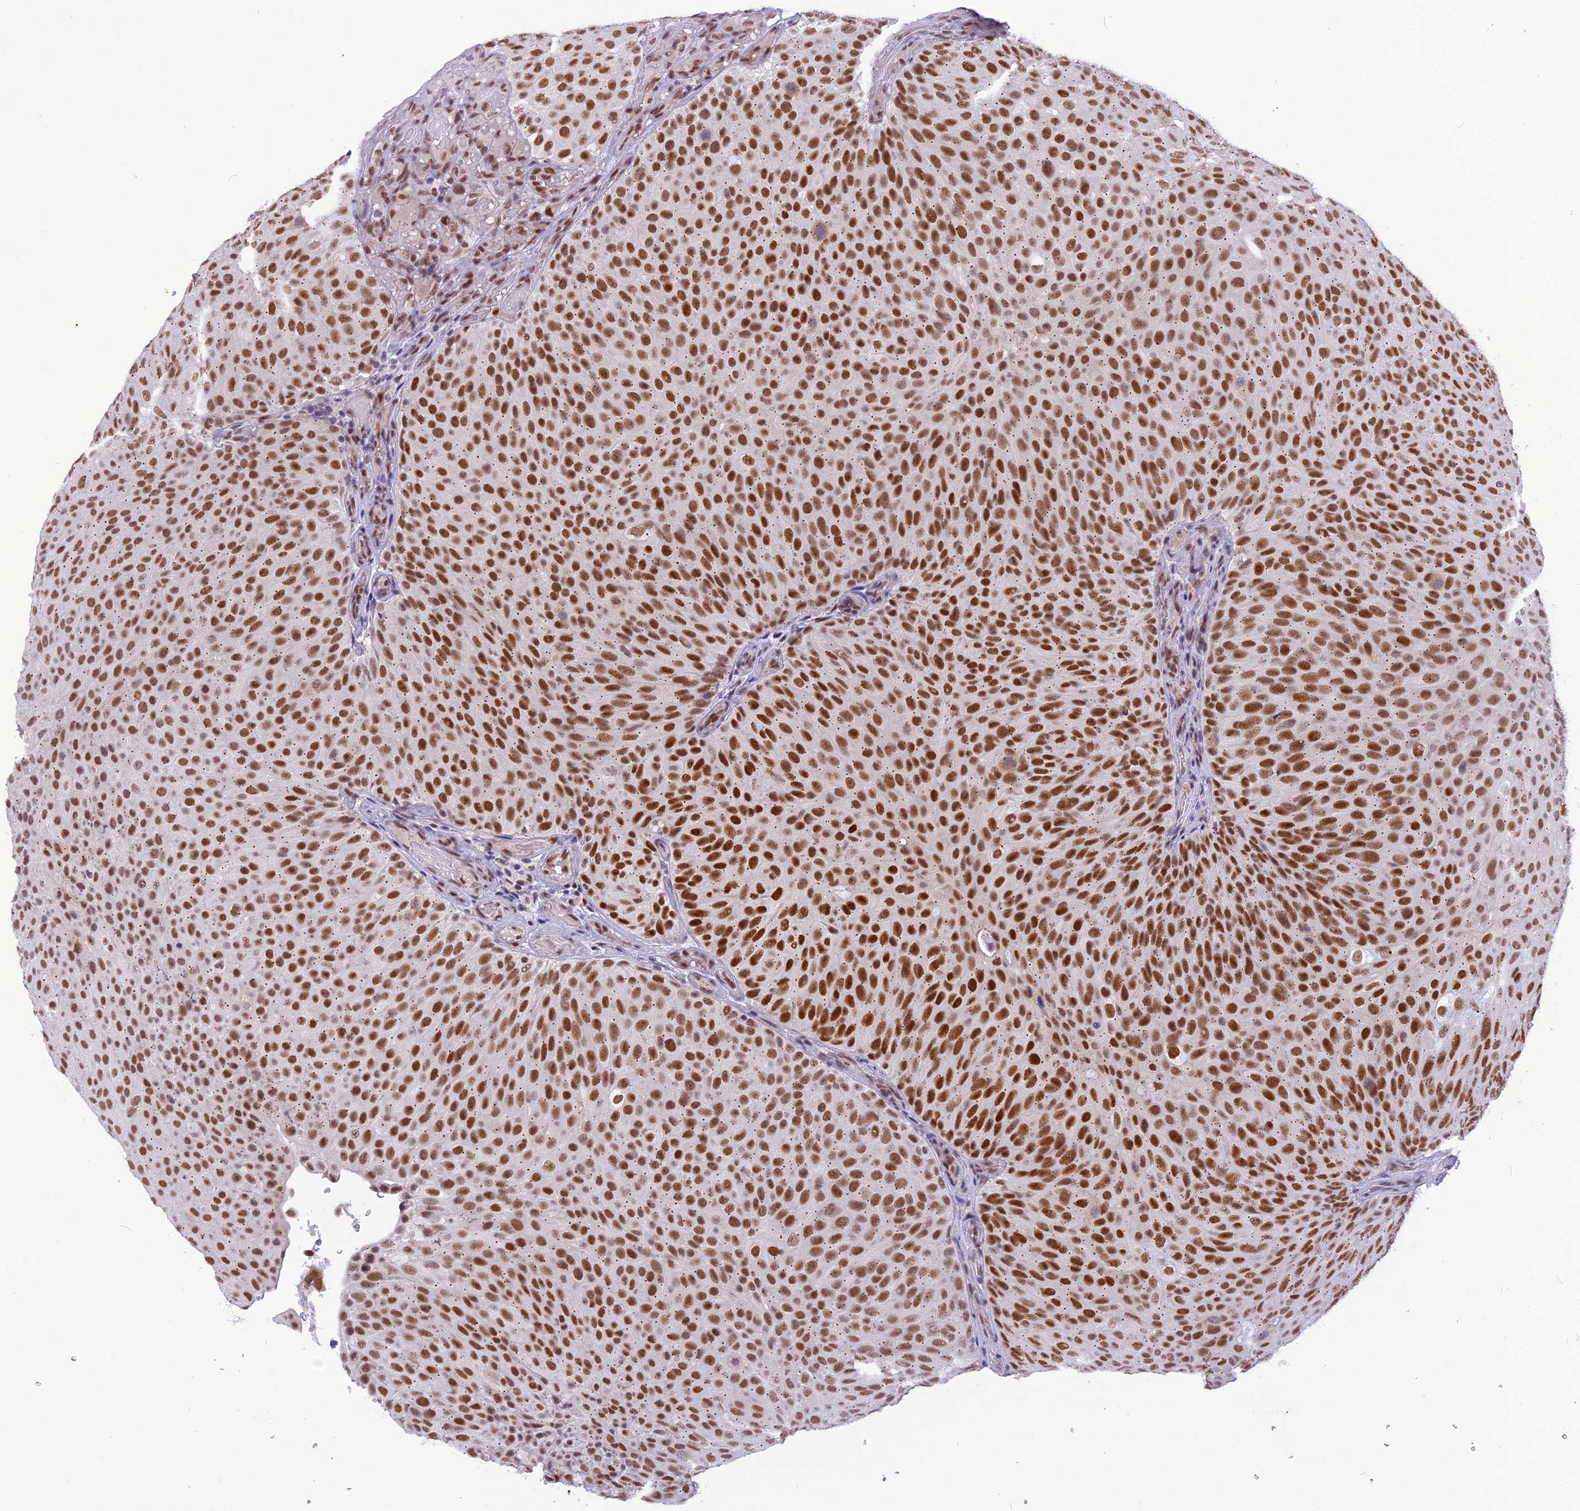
{"staining": {"intensity": "strong", "quantity": ">75%", "location": "nuclear"}, "tissue": "urothelial cancer", "cell_type": "Tumor cells", "image_type": "cancer", "snomed": [{"axis": "morphology", "description": "Urothelial carcinoma, Low grade"}, {"axis": "topography", "description": "Urinary bladder"}], "caption": "Human low-grade urothelial carcinoma stained with a brown dye demonstrates strong nuclear positive staining in about >75% of tumor cells.", "gene": "IRF2BP1", "patient": {"sex": "male", "age": 78}}